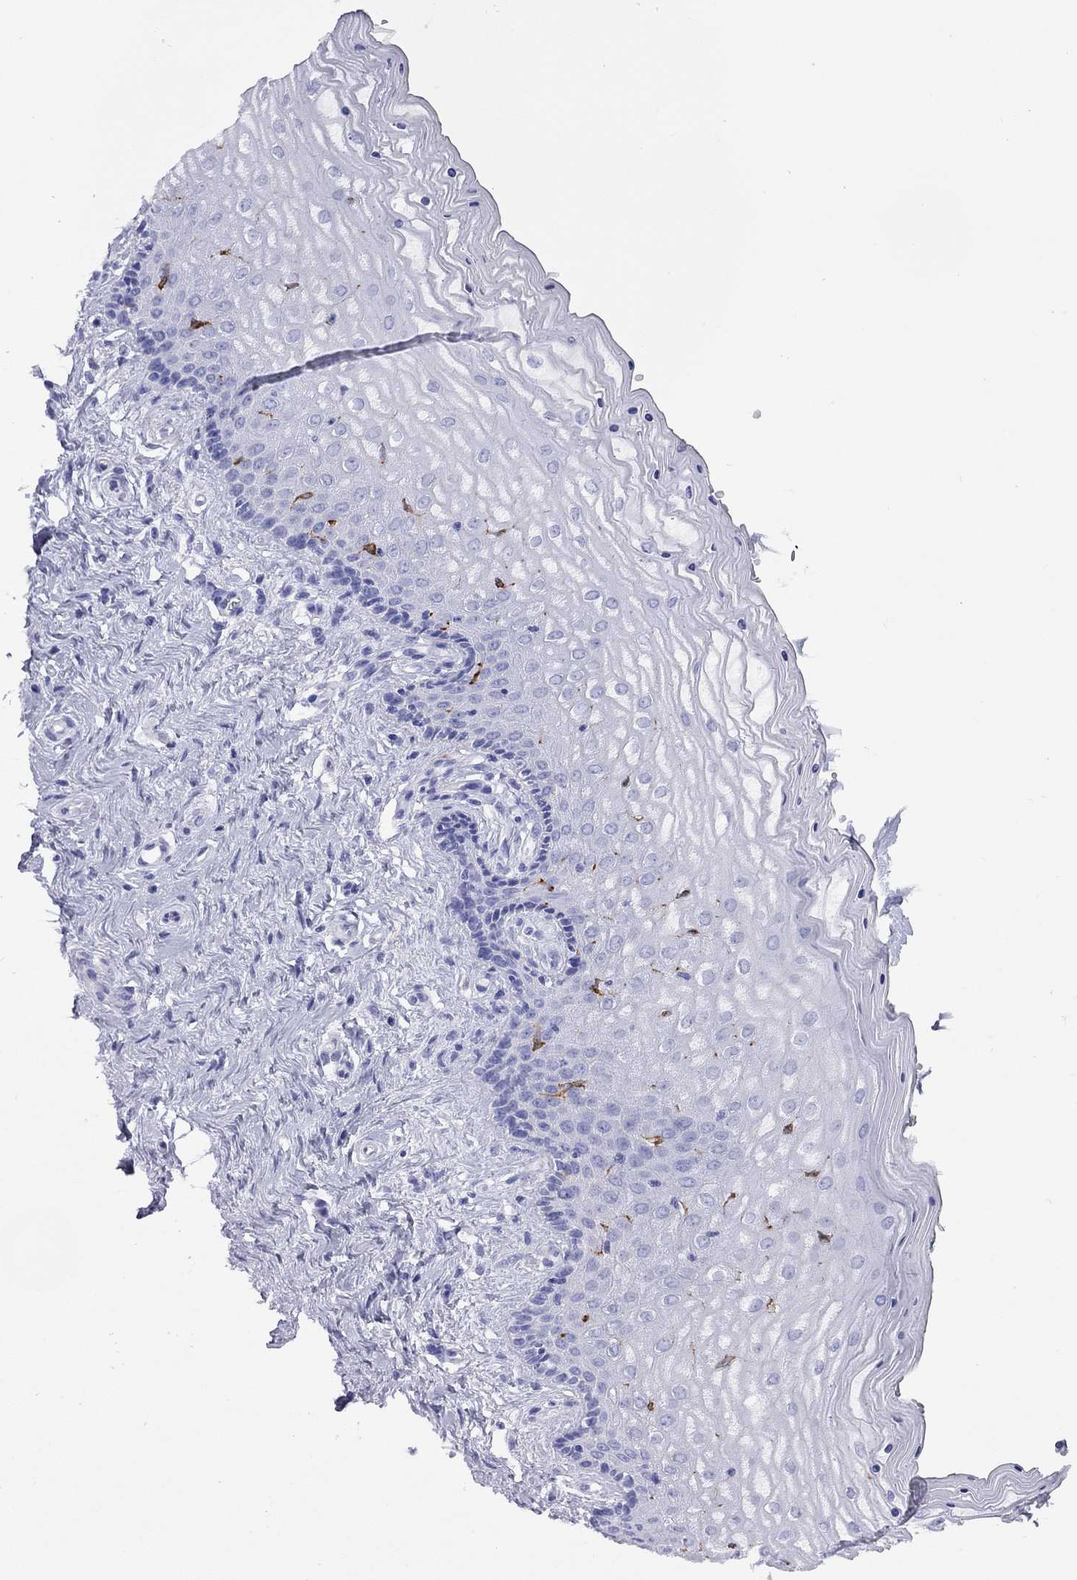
{"staining": {"intensity": "negative", "quantity": "none", "location": "none"}, "tissue": "vagina", "cell_type": "Squamous epithelial cells", "image_type": "normal", "snomed": [{"axis": "morphology", "description": "Normal tissue, NOS"}, {"axis": "topography", "description": "Vagina"}], "caption": "The immunohistochemistry photomicrograph has no significant staining in squamous epithelial cells of vagina.", "gene": "HLA", "patient": {"sex": "female", "age": 45}}